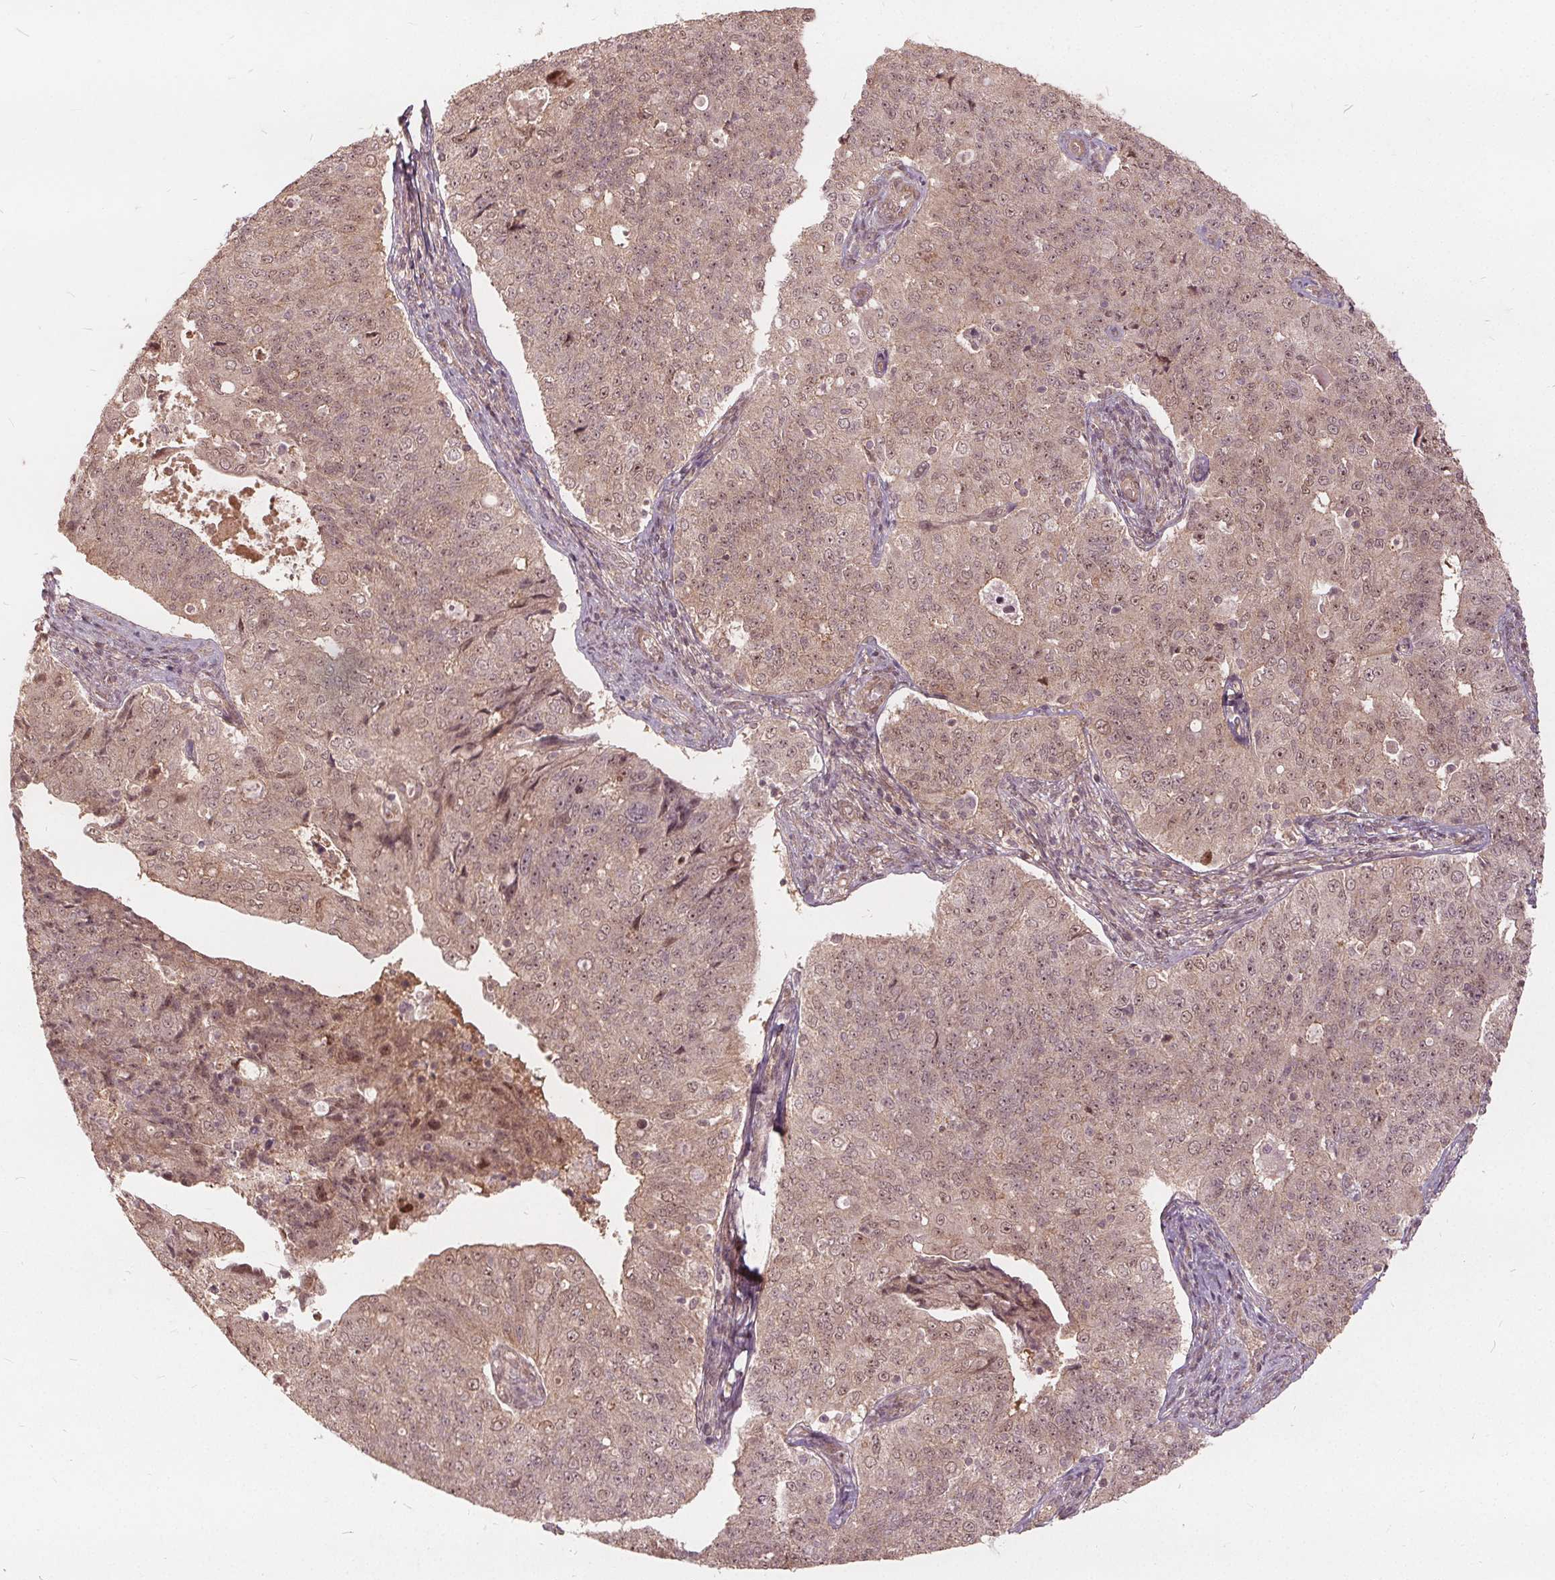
{"staining": {"intensity": "weak", "quantity": ">75%", "location": "nuclear"}, "tissue": "endometrial cancer", "cell_type": "Tumor cells", "image_type": "cancer", "snomed": [{"axis": "morphology", "description": "Adenocarcinoma, NOS"}, {"axis": "topography", "description": "Endometrium"}], "caption": "An image of adenocarcinoma (endometrial) stained for a protein displays weak nuclear brown staining in tumor cells. The staining is performed using DAB (3,3'-diaminobenzidine) brown chromogen to label protein expression. The nuclei are counter-stained blue using hematoxylin.", "gene": "PPP1CB", "patient": {"sex": "female", "age": 43}}